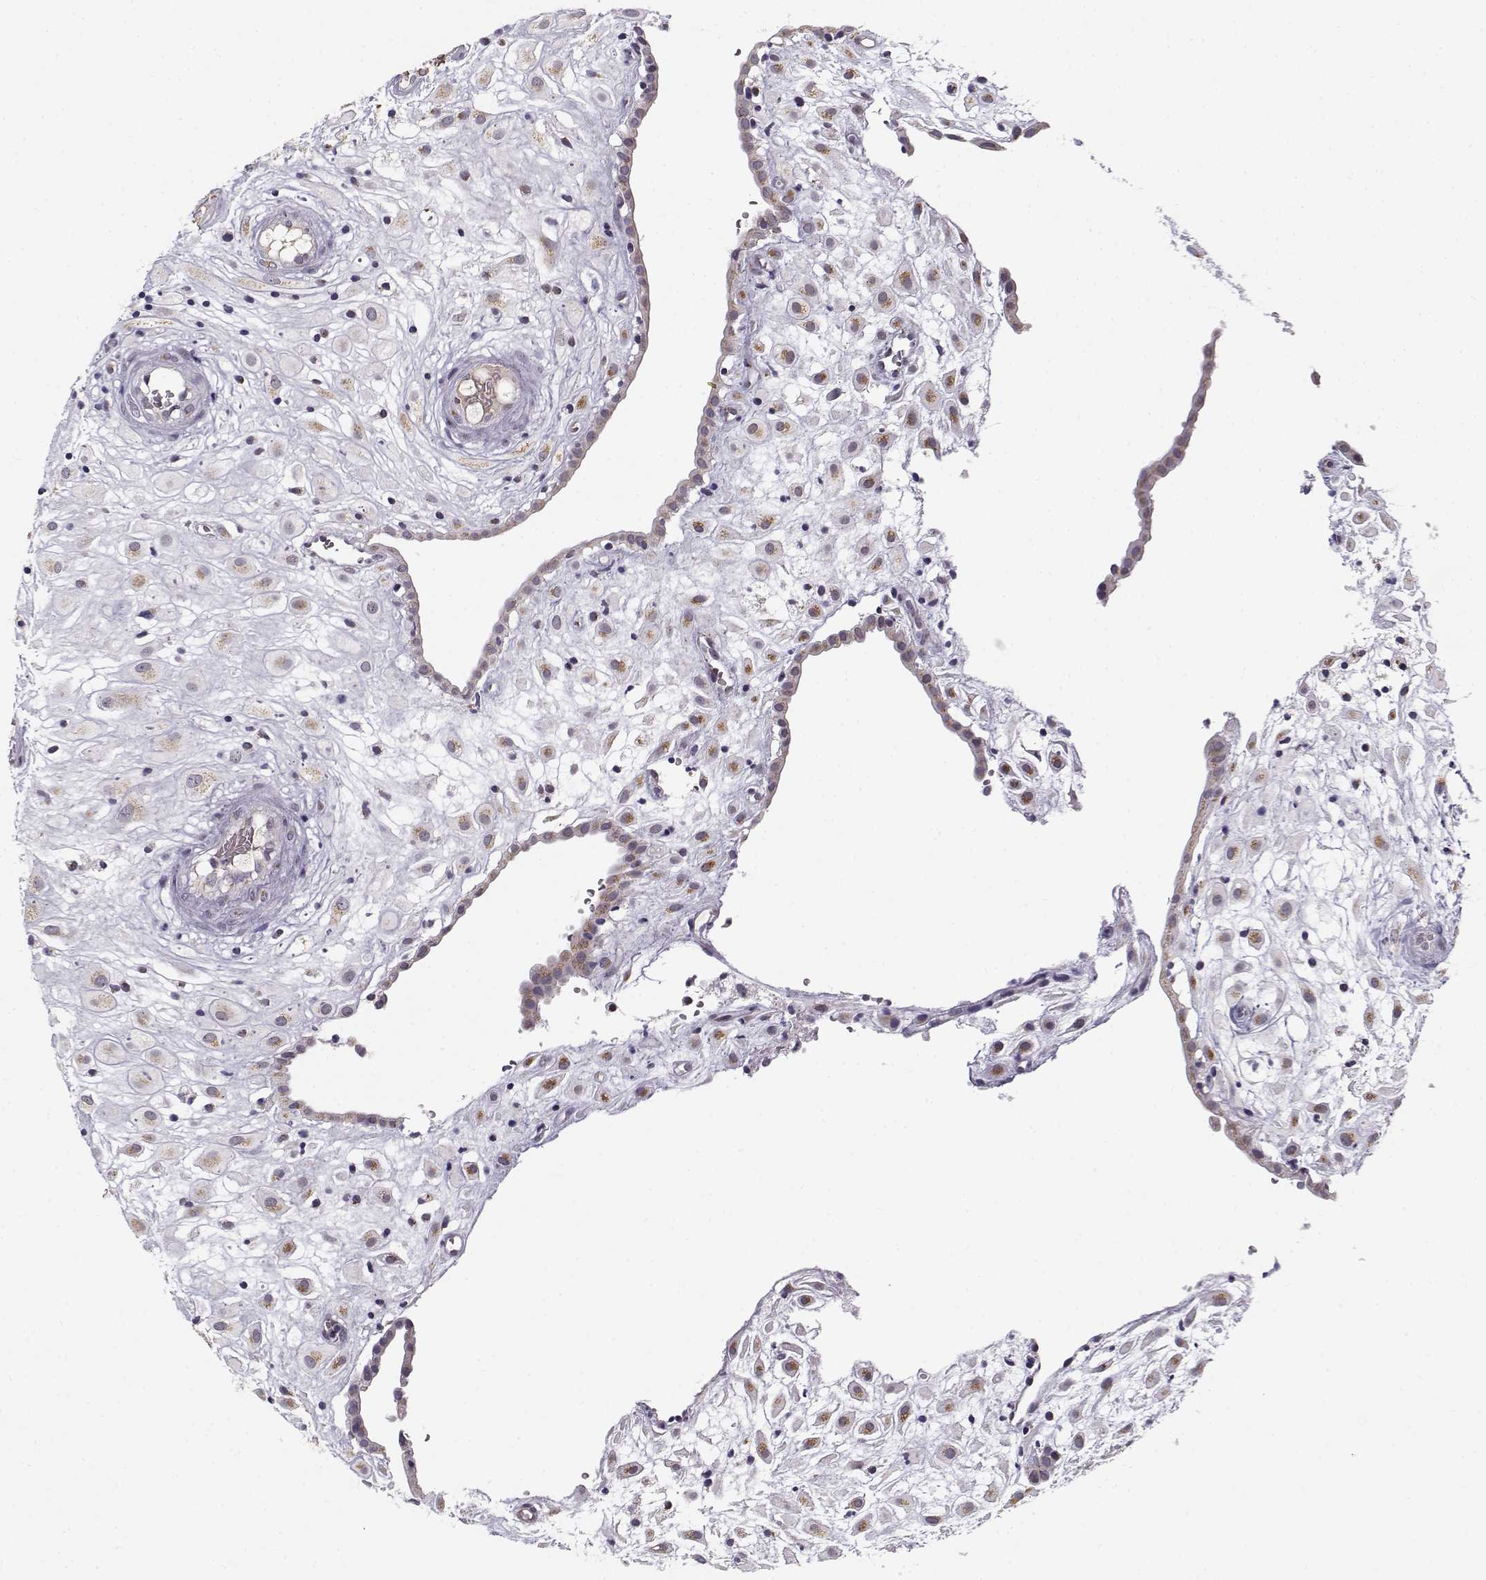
{"staining": {"intensity": "weak", "quantity": "25%-75%", "location": "cytoplasmic/membranous"}, "tissue": "placenta", "cell_type": "Decidual cells", "image_type": "normal", "snomed": [{"axis": "morphology", "description": "Normal tissue, NOS"}, {"axis": "topography", "description": "Placenta"}], "caption": "Brown immunohistochemical staining in benign human placenta displays weak cytoplasmic/membranous expression in approximately 25%-75% of decidual cells. The staining was performed using DAB to visualize the protein expression in brown, while the nuclei were stained in blue with hematoxylin (Magnification: 20x).", "gene": "SLC4A5", "patient": {"sex": "female", "age": 24}}